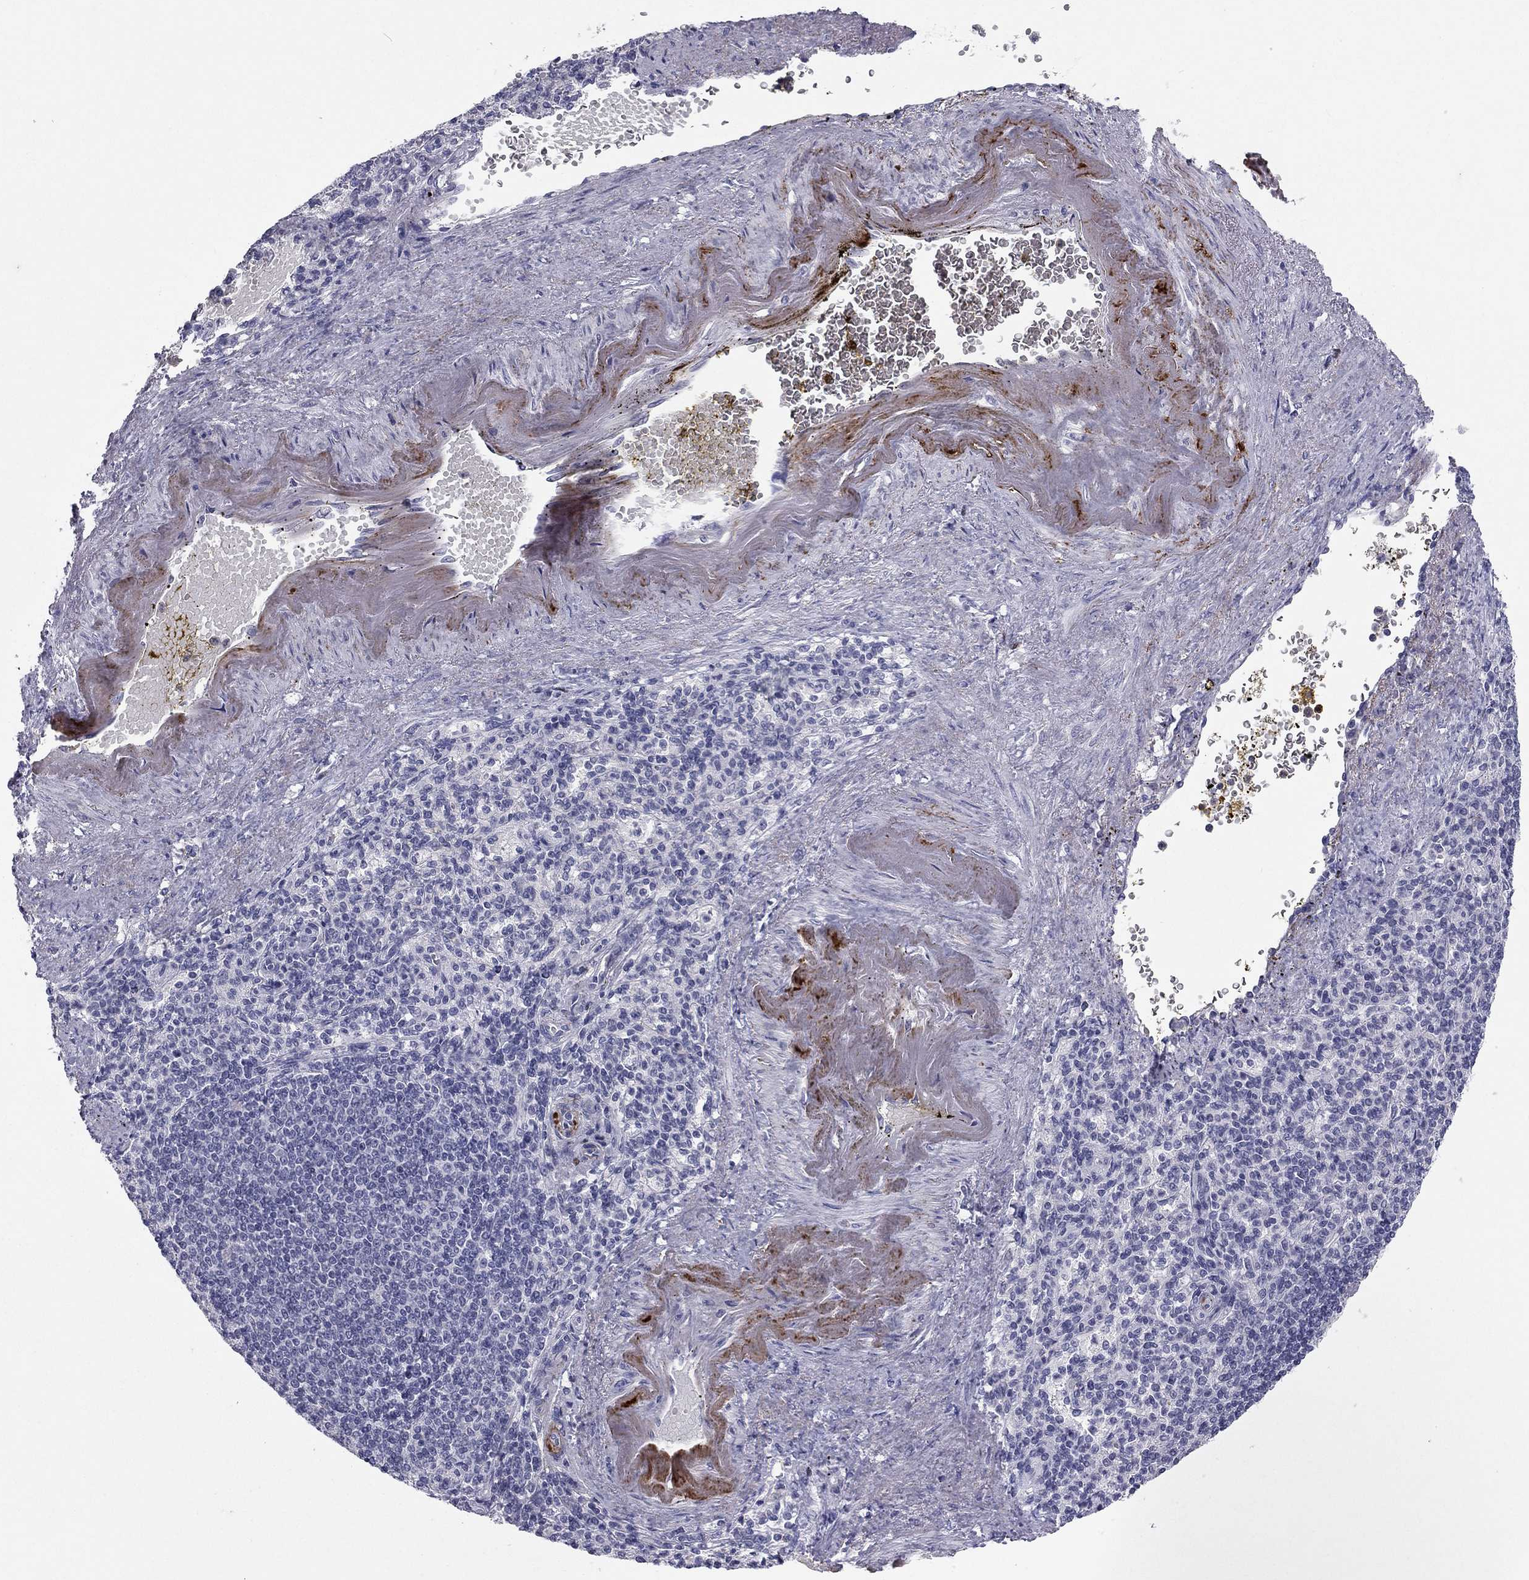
{"staining": {"intensity": "negative", "quantity": "none", "location": "none"}, "tissue": "spleen", "cell_type": "Cells in red pulp", "image_type": "normal", "snomed": [{"axis": "morphology", "description": "Normal tissue, NOS"}, {"axis": "topography", "description": "Spleen"}], "caption": "Unremarkable spleen was stained to show a protein in brown. There is no significant expression in cells in red pulp. Brightfield microscopy of immunohistochemistry stained with DAB (brown) and hematoxylin (blue), captured at high magnification.", "gene": "TFAP2B", "patient": {"sex": "female", "age": 74}}